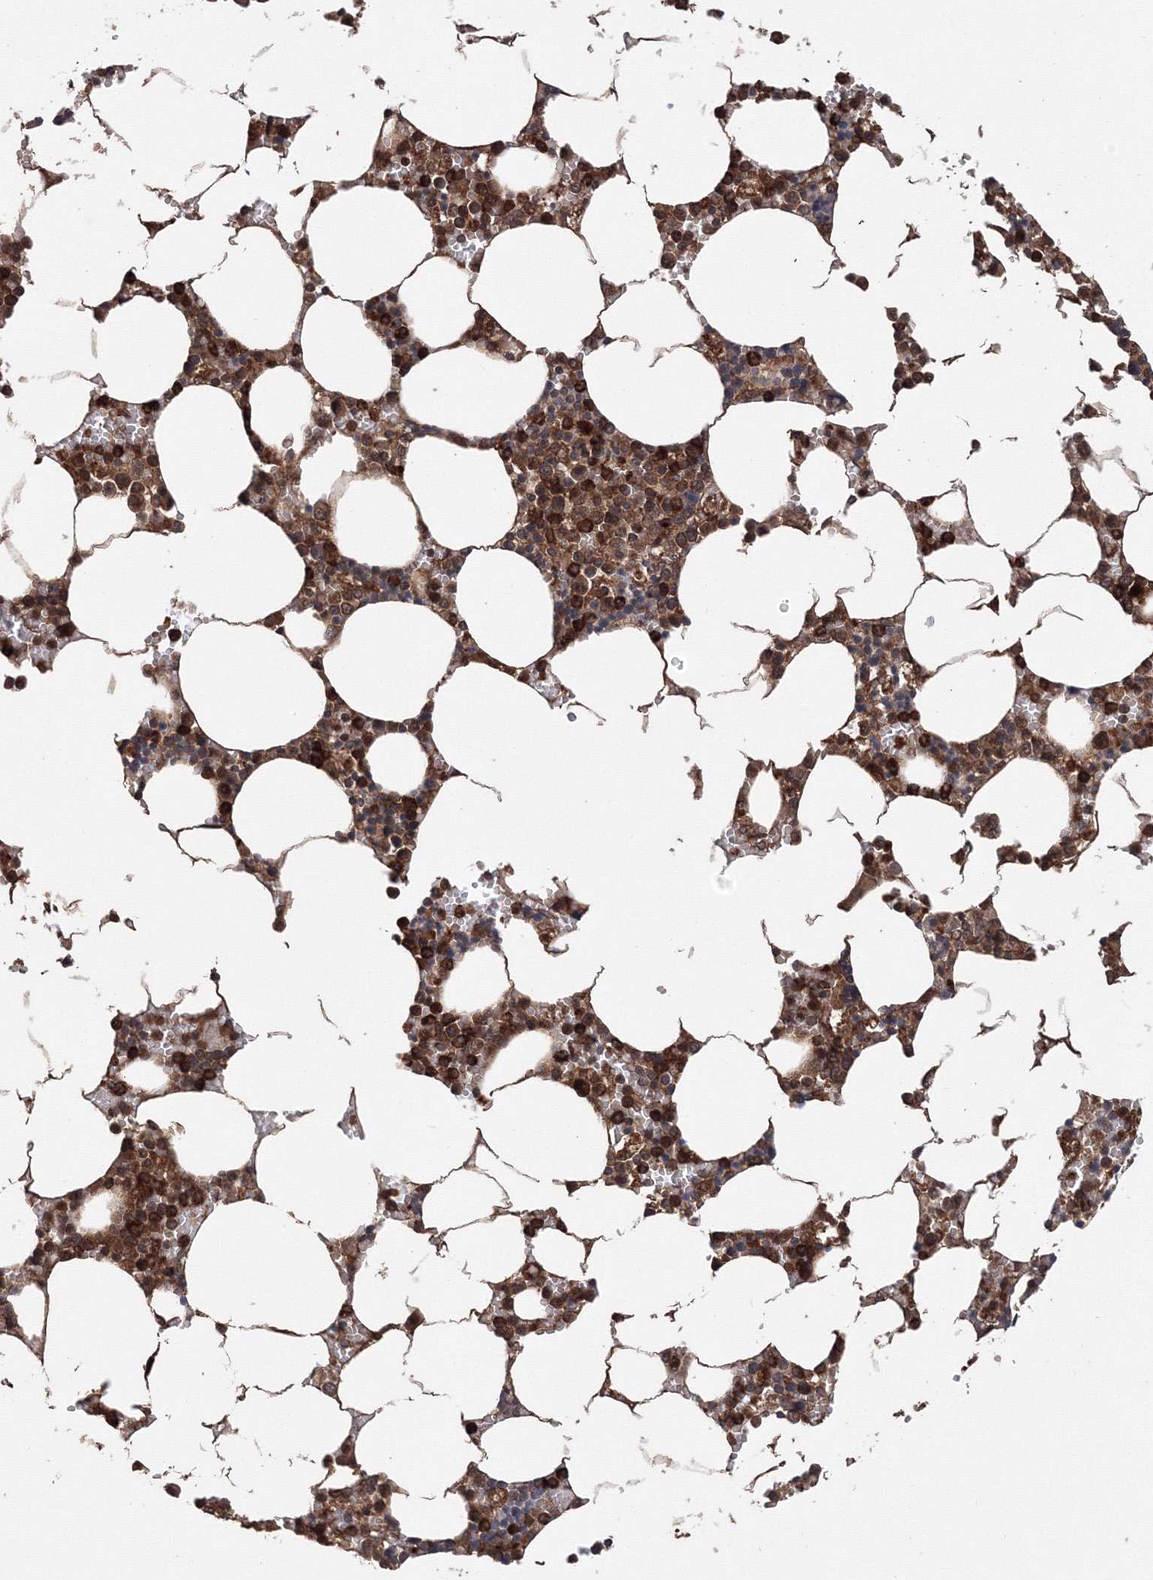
{"staining": {"intensity": "strong", "quantity": ">75%", "location": "cytoplasmic/membranous"}, "tissue": "bone marrow", "cell_type": "Hematopoietic cells", "image_type": "normal", "snomed": [{"axis": "morphology", "description": "Normal tissue, NOS"}, {"axis": "topography", "description": "Bone marrow"}], "caption": "There is high levels of strong cytoplasmic/membranous staining in hematopoietic cells of benign bone marrow, as demonstrated by immunohistochemical staining (brown color).", "gene": "ATG3", "patient": {"sex": "male", "age": 70}}